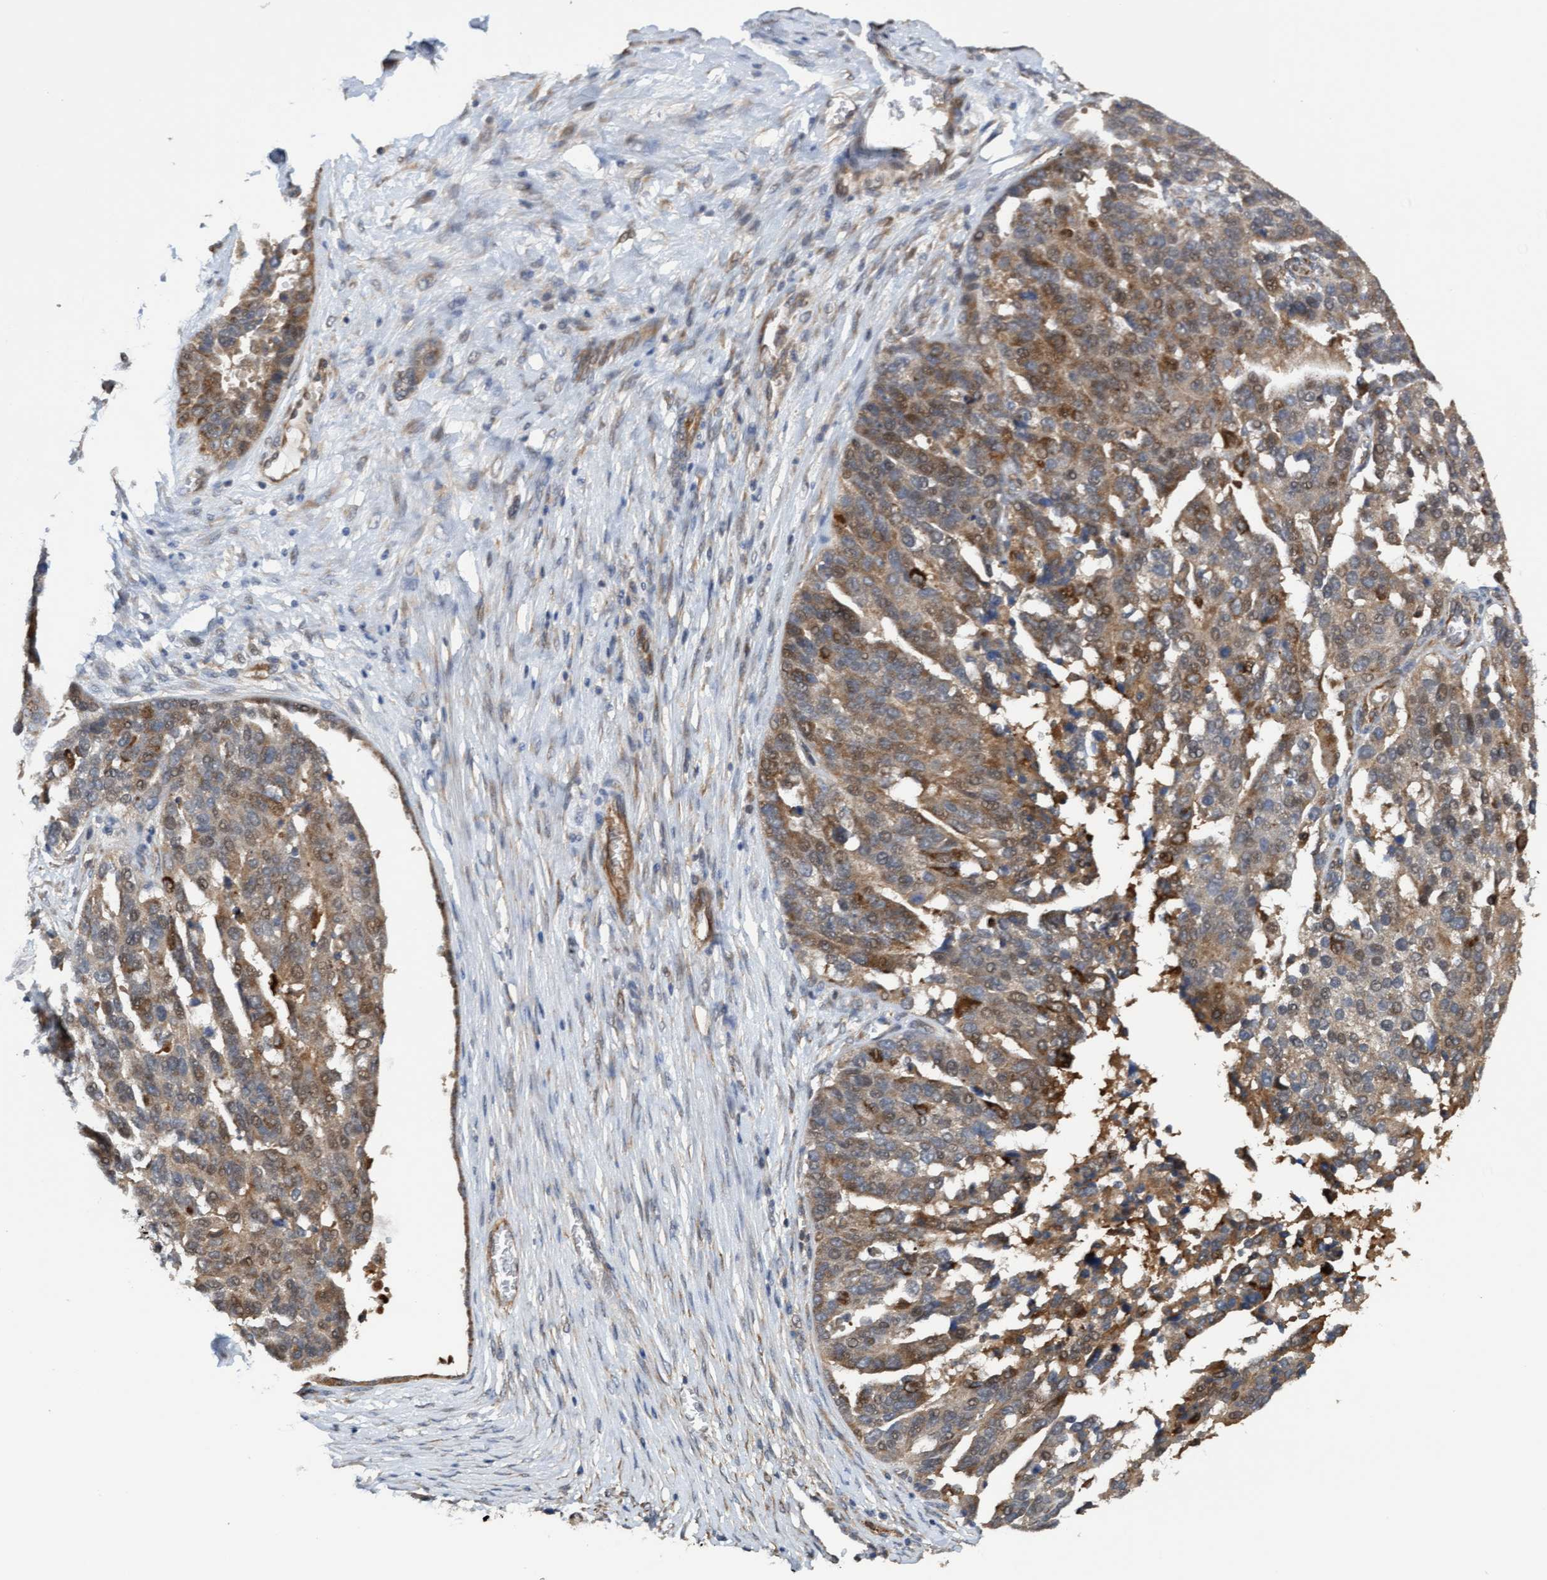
{"staining": {"intensity": "moderate", "quantity": ">75%", "location": "cytoplasmic/membranous"}, "tissue": "ovarian cancer", "cell_type": "Tumor cells", "image_type": "cancer", "snomed": [{"axis": "morphology", "description": "Cystadenocarcinoma, serous, NOS"}, {"axis": "topography", "description": "Ovary"}], "caption": "Immunohistochemistry (IHC) image of ovarian serous cystadenocarcinoma stained for a protein (brown), which displays medium levels of moderate cytoplasmic/membranous expression in approximately >75% of tumor cells.", "gene": "ITFG1", "patient": {"sex": "female", "age": 44}}